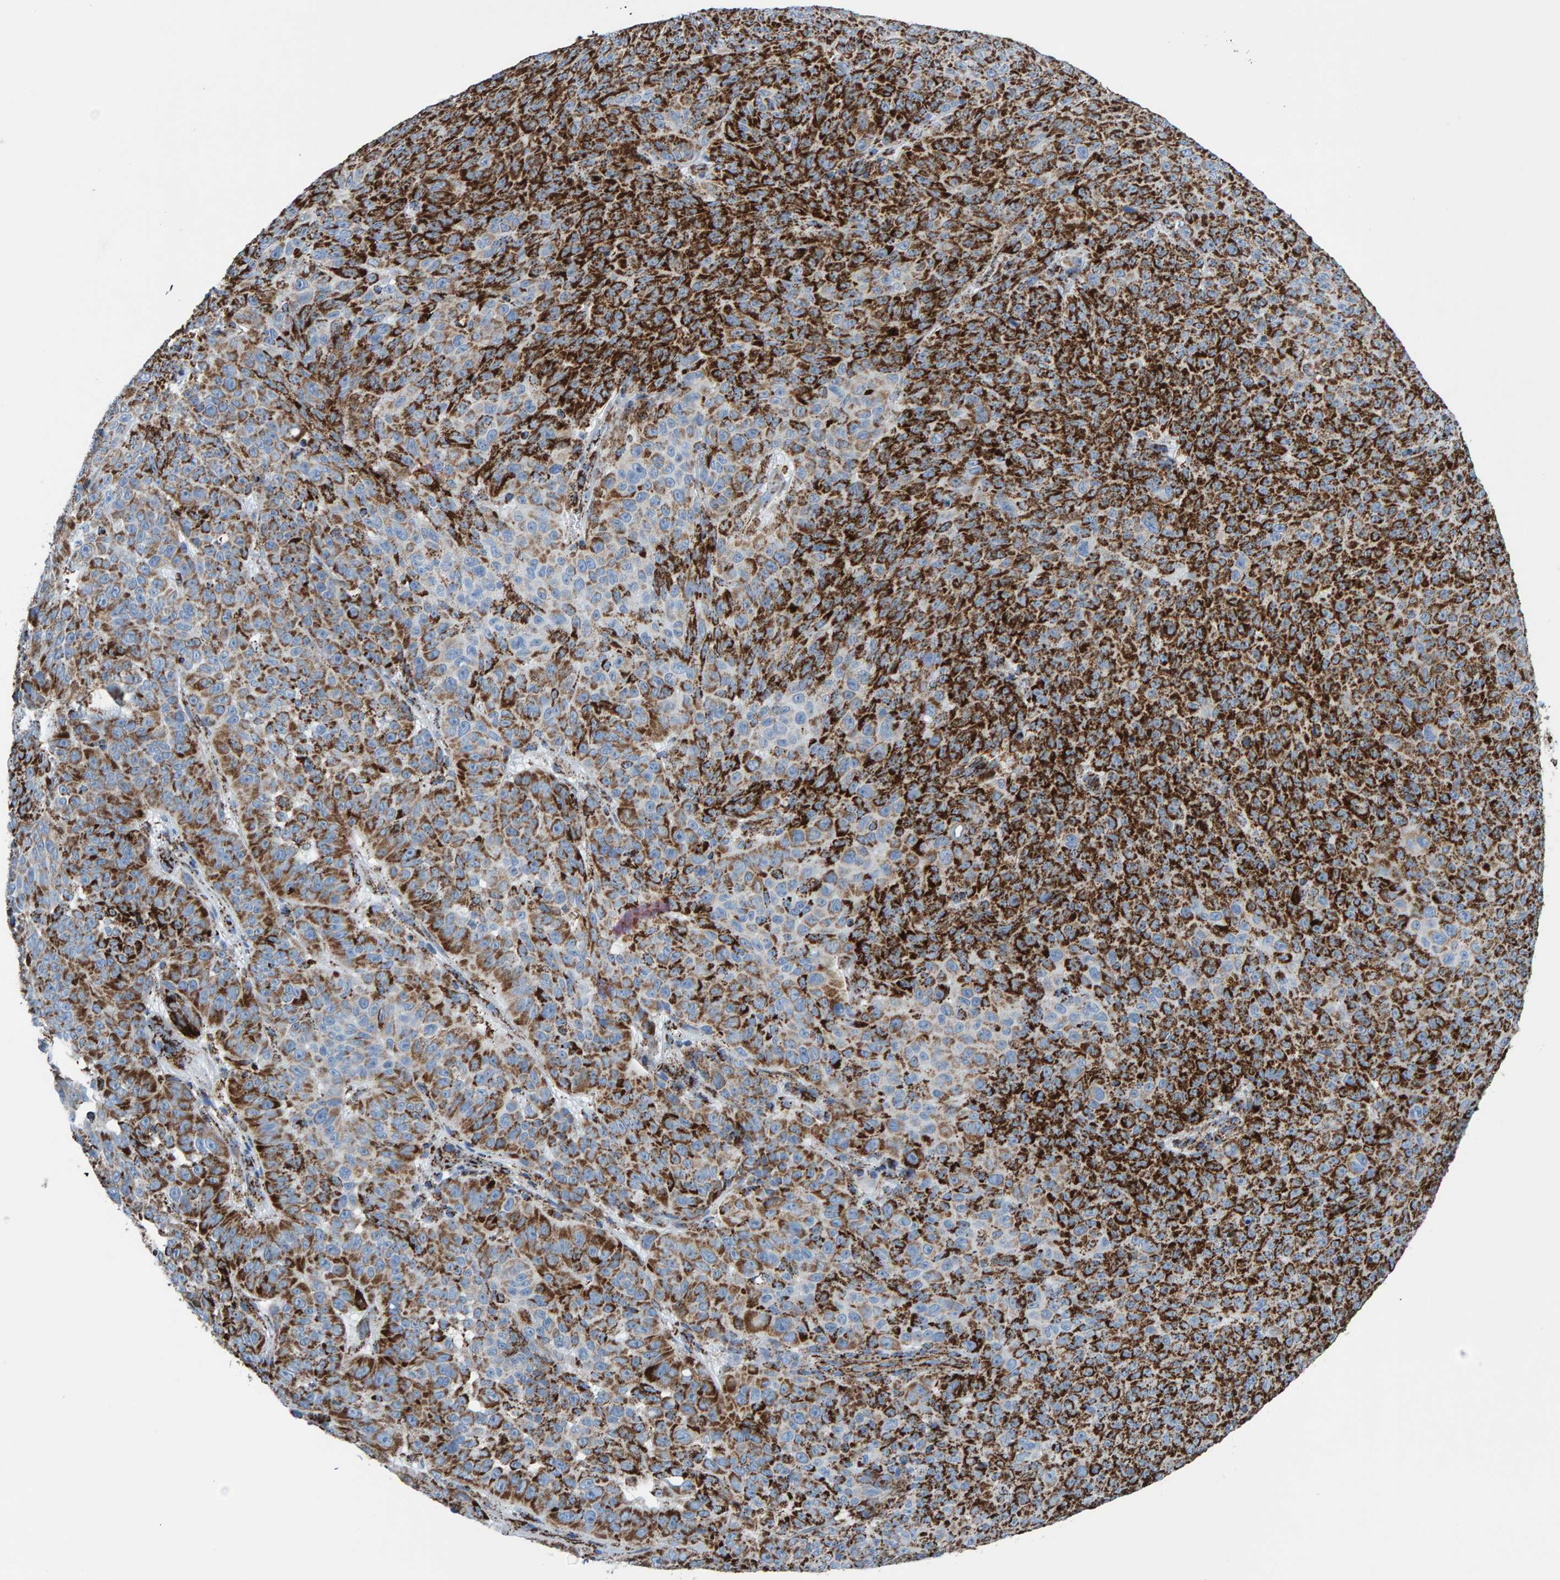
{"staining": {"intensity": "strong", "quantity": ">75%", "location": "cytoplasmic/membranous"}, "tissue": "melanoma", "cell_type": "Tumor cells", "image_type": "cancer", "snomed": [{"axis": "morphology", "description": "Malignant melanoma, NOS"}, {"axis": "topography", "description": "Skin"}], "caption": "IHC micrograph of melanoma stained for a protein (brown), which displays high levels of strong cytoplasmic/membranous positivity in approximately >75% of tumor cells.", "gene": "ENSG00000262660", "patient": {"sex": "female", "age": 82}}